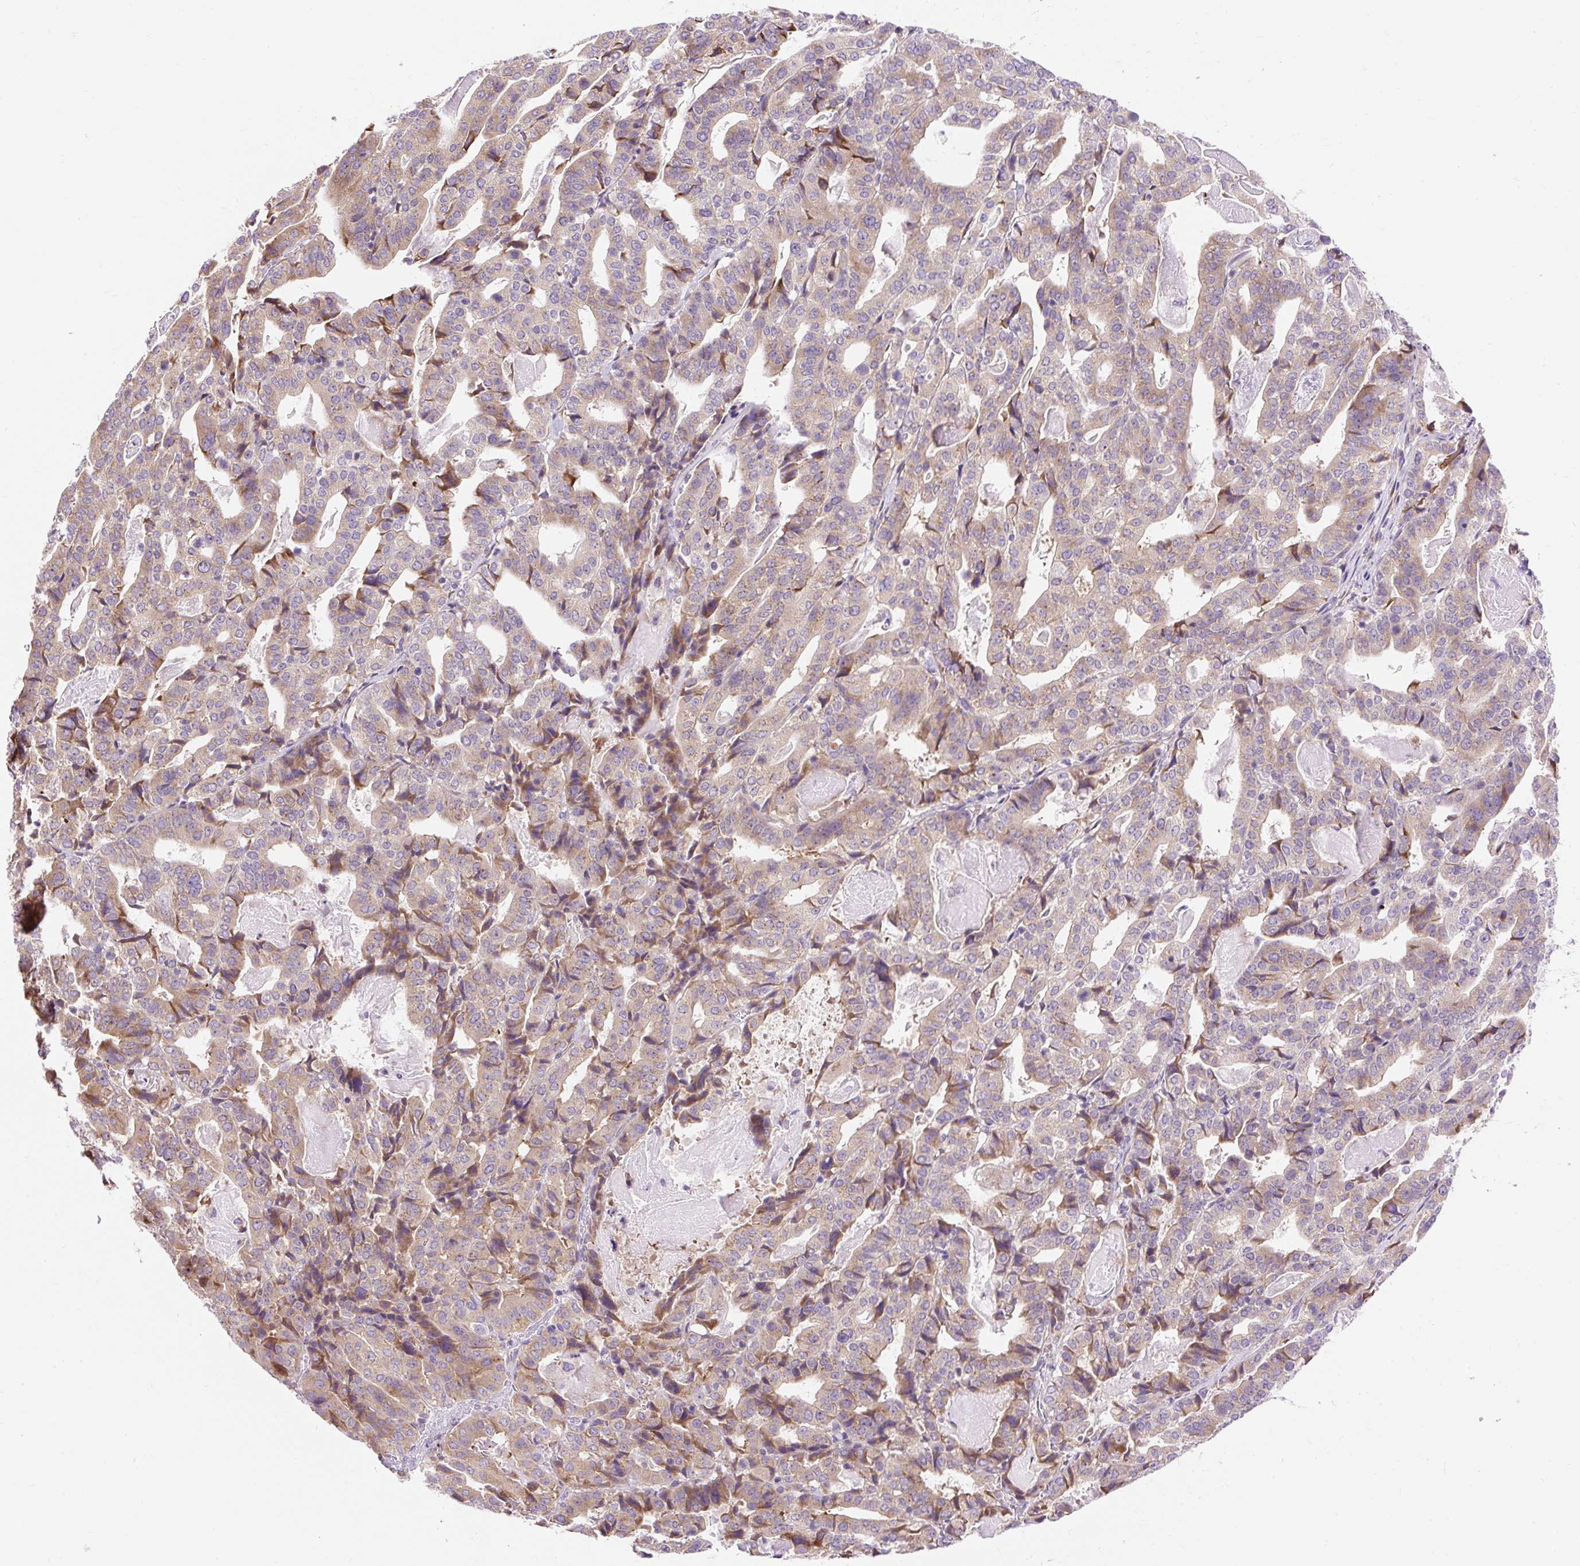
{"staining": {"intensity": "moderate", "quantity": "<25%", "location": "cytoplasmic/membranous"}, "tissue": "stomach cancer", "cell_type": "Tumor cells", "image_type": "cancer", "snomed": [{"axis": "morphology", "description": "Adenocarcinoma, NOS"}, {"axis": "topography", "description": "Stomach"}], "caption": "Protein expression analysis of stomach cancer (adenocarcinoma) shows moderate cytoplasmic/membranous positivity in approximately <25% of tumor cells. The staining was performed using DAB, with brown indicating positive protein expression. Nuclei are stained blue with hematoxylin.", "gene": "GPR45", "patient": {"sex": "male", "age": 48}}